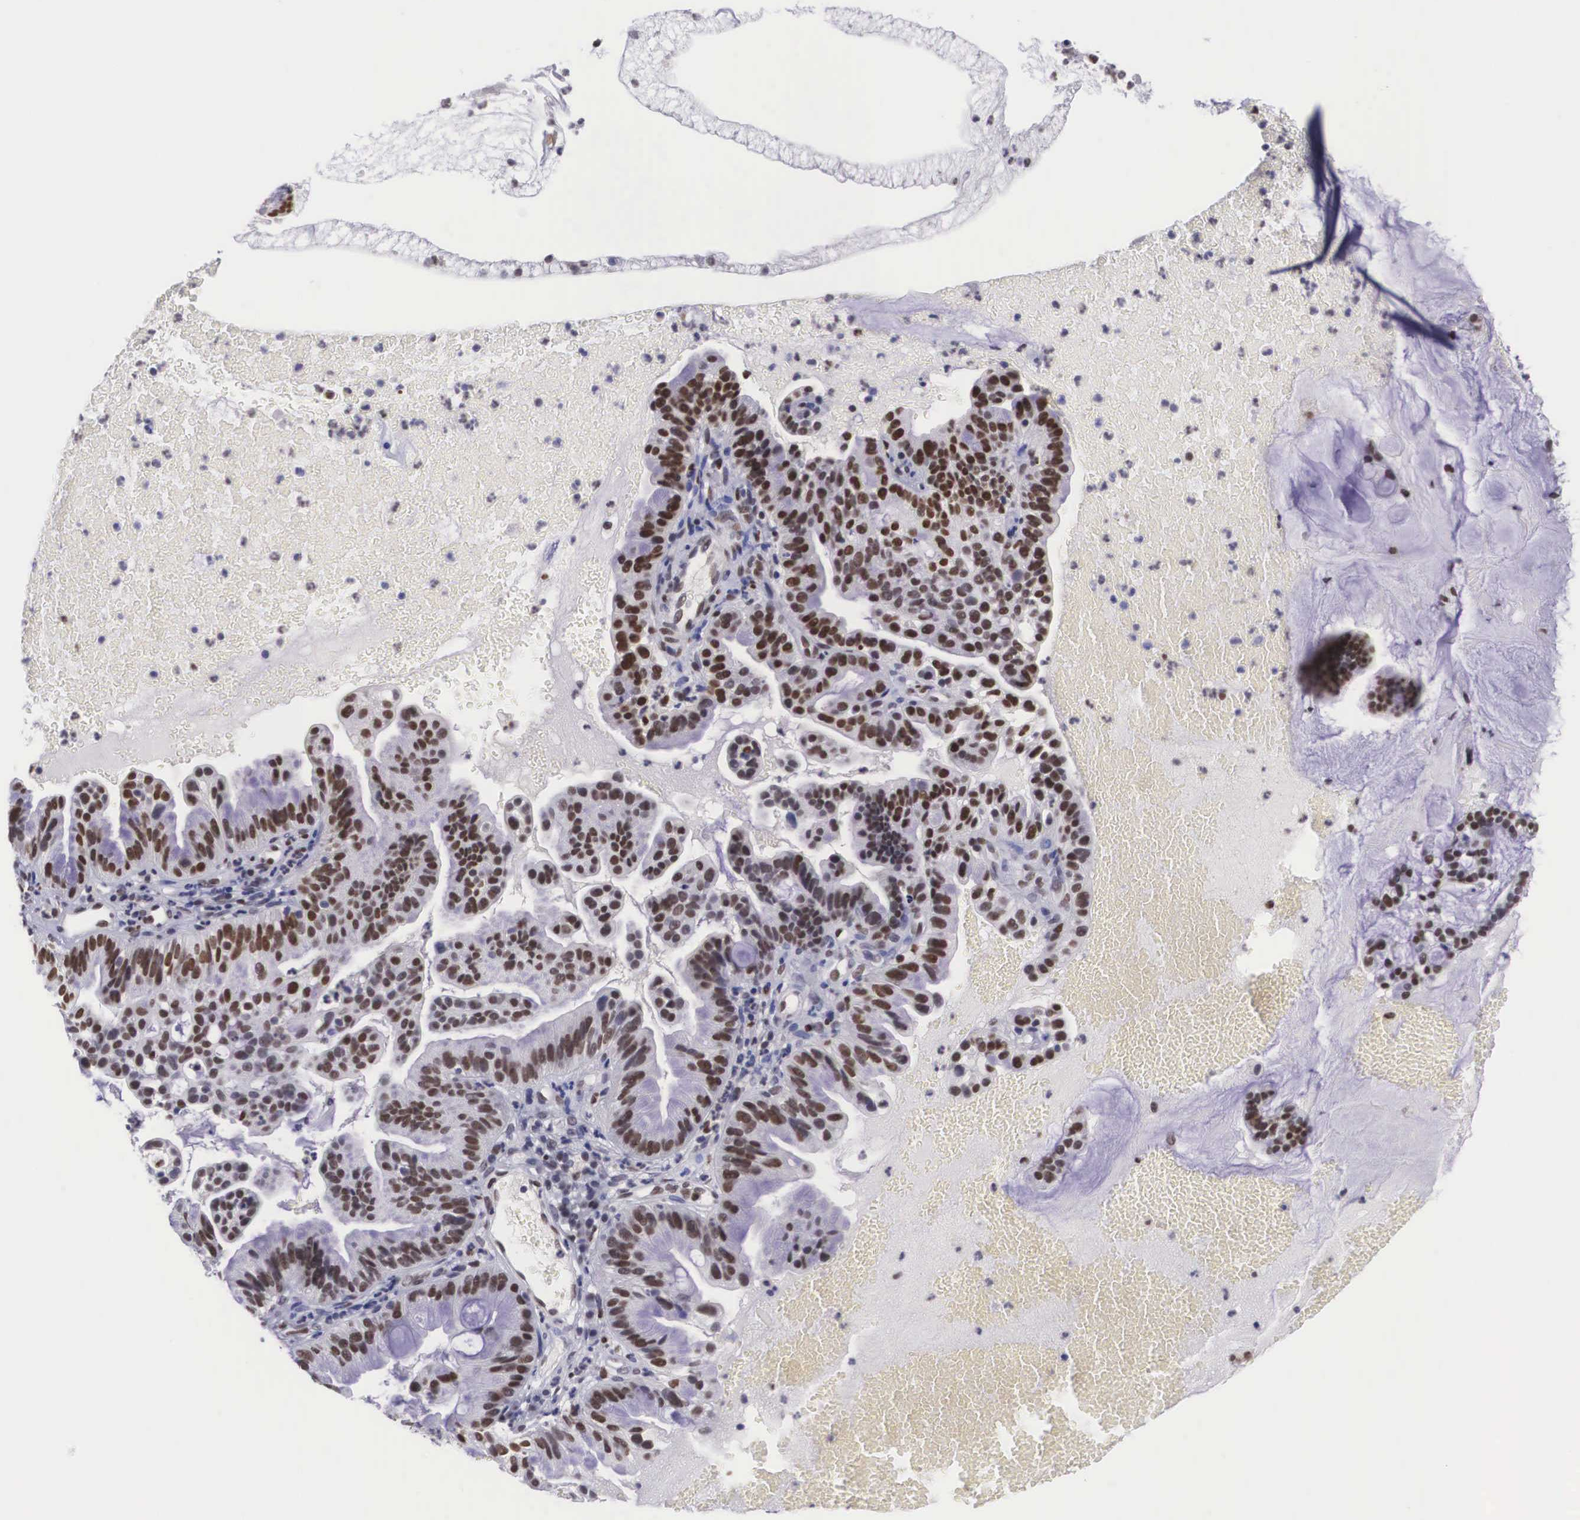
{"staining": {"intensity": "strong", "quantity": ">75%", "location": "nuclear"}, "tissue": "cervical cancer", "cell_type": "Tumor cells", "image_type": "cancer", "snomed": [{"axis": "morphology", "description": "Adenocarcinoma, NOS"}, {"axis": "topography", "description": "Cervix"}], "caption": "Tumor cells display high levels of strong nuclear expression in about >75% of cells in cervical adenocarcinoma.", "gene": "ETV6", "patient": {"sex": "female", "age": 41}}